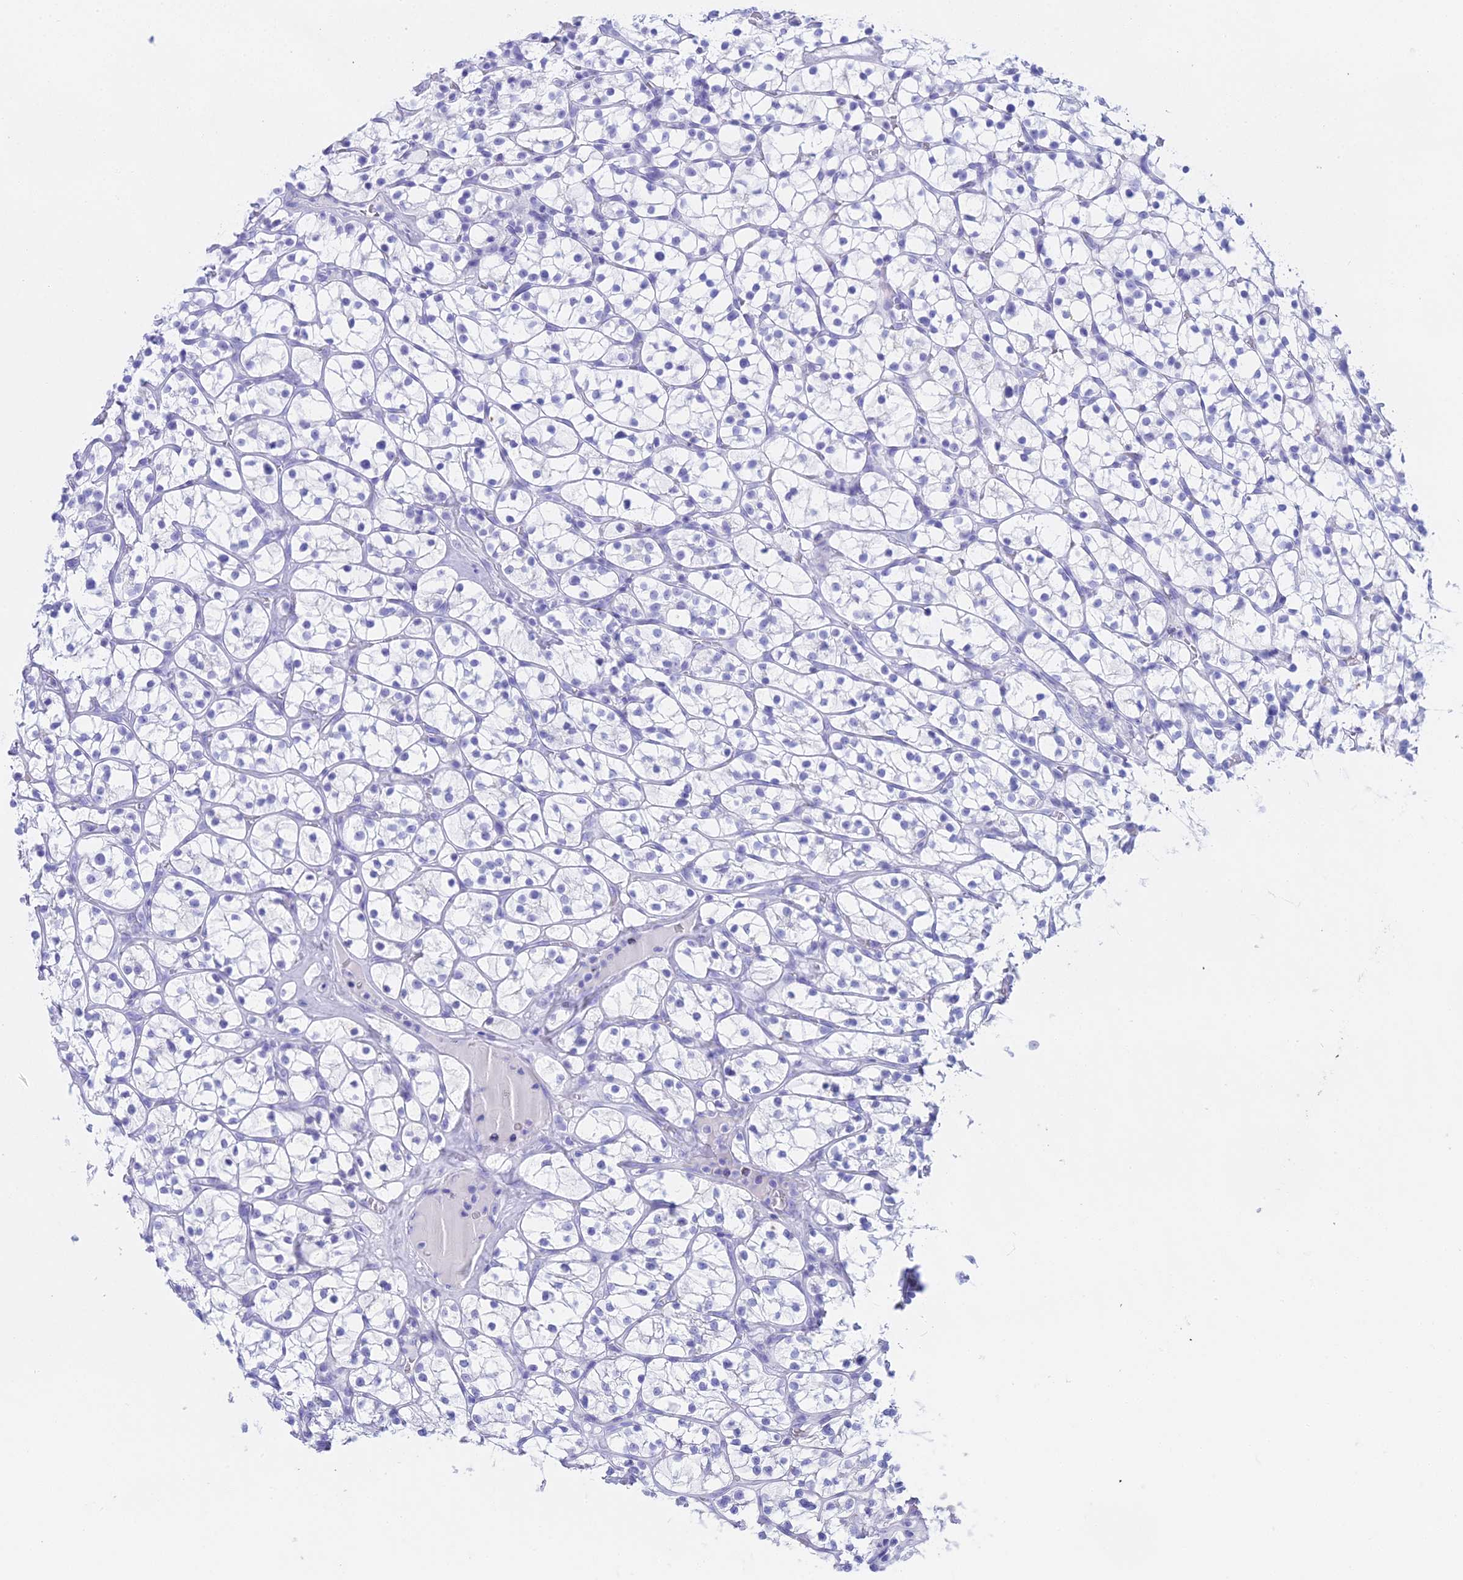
{"staining": {"intensity": "negative", "quantity": "none", "location": "none"}, "tissue": "renal cancer", "cell_type": "Tumor cells", "image_type": "cancer", "snomed": [{"axis": "morphology", "description": "Adenocarcinoma, NOS"}, {"axis": "topography", "description": "Kidney"}], "caption": "An immunohistochemistry photomicrograph of adenocarcinoma (renal) is shown. There is no staining in tumor cells of adenocarcinoma (renal). (DAB immunohistochemistry (IHC), high magnification).", "gene": "CGB2", "patient": {"sex": "female", "age": 64}}